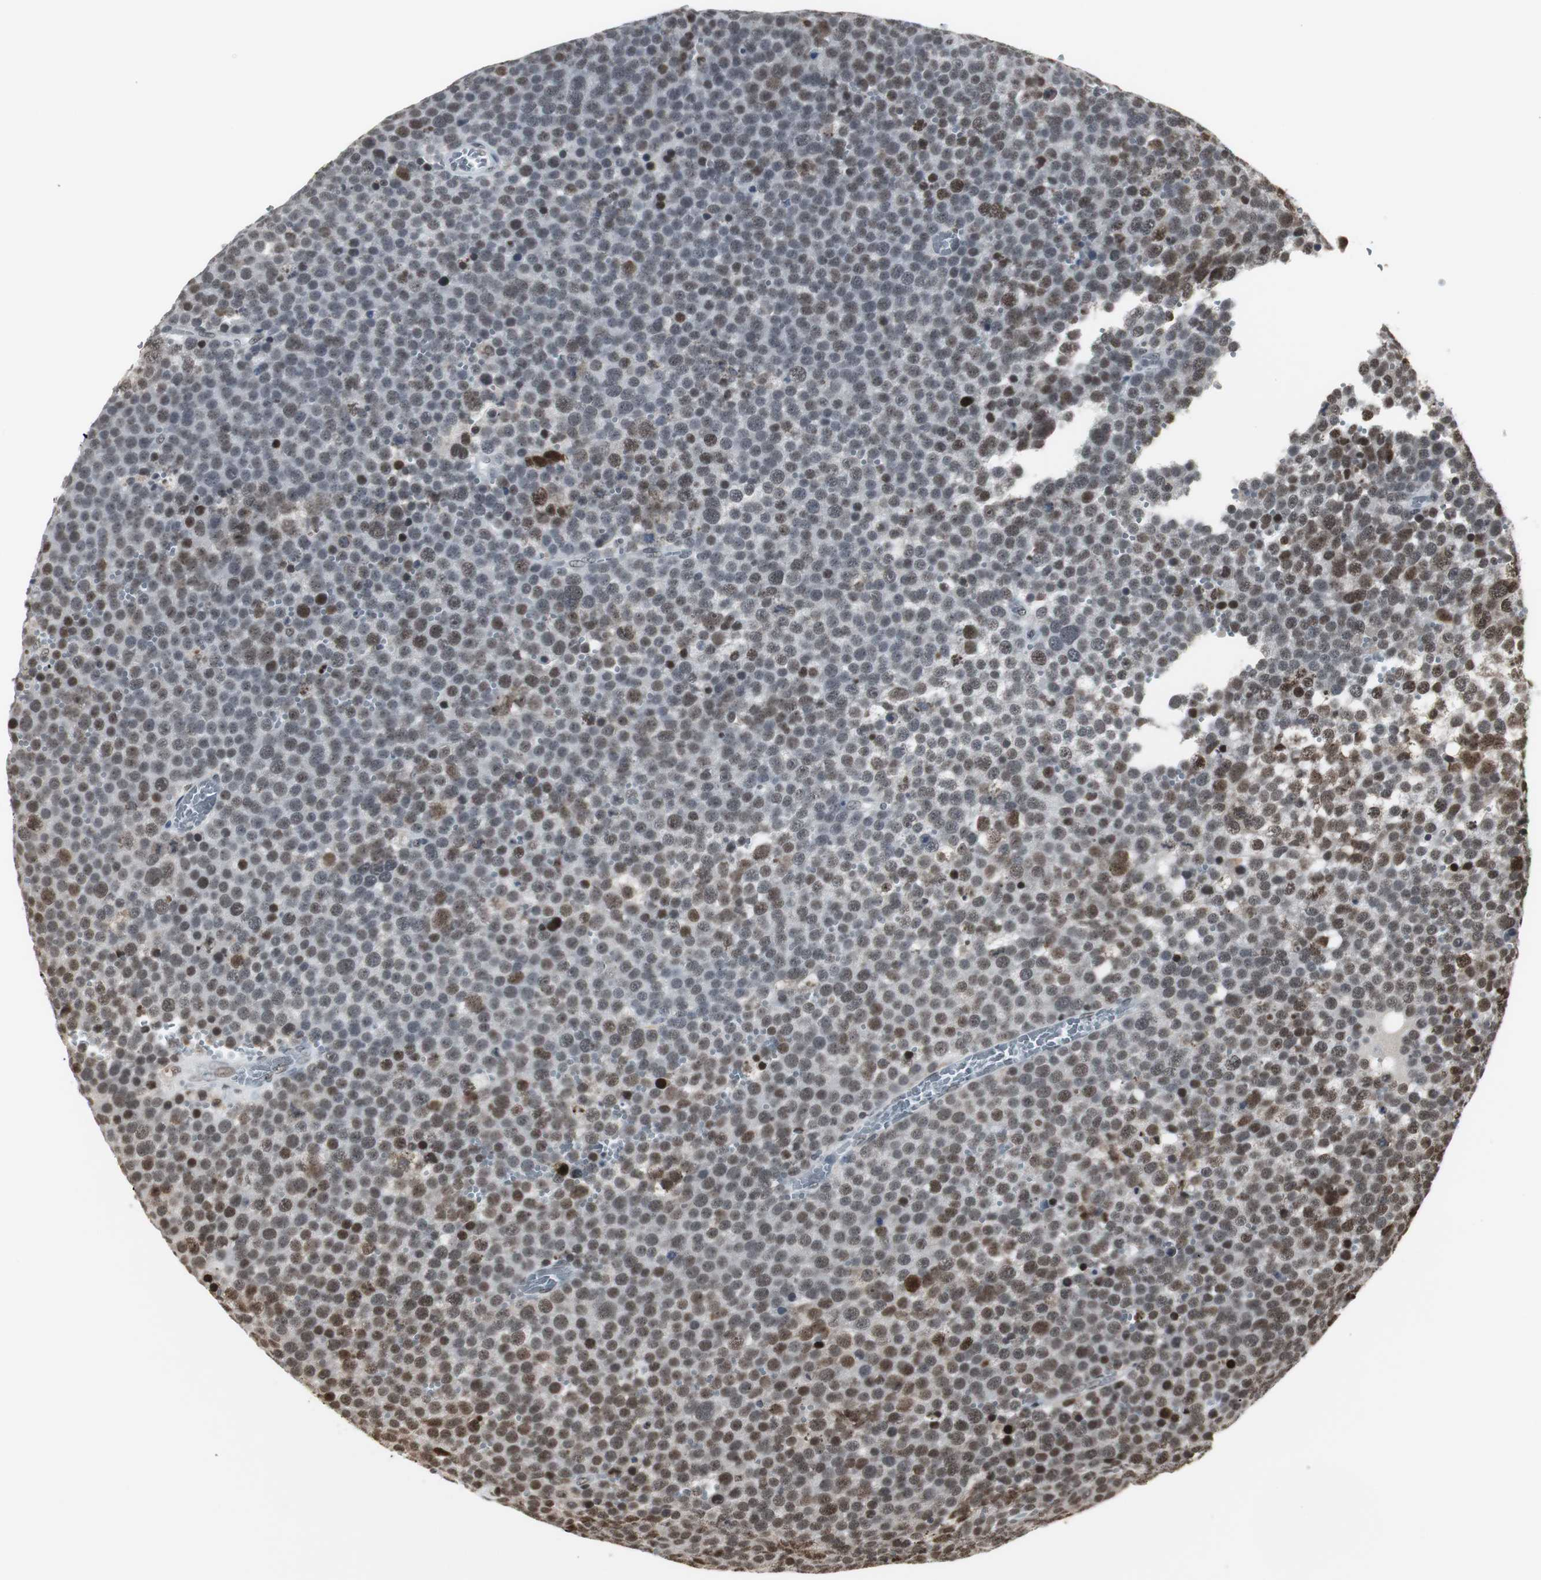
{"staining": {"intensity": "moderate", "quantity": ">75%", "location": "nuclear"}, "tissue": "testis cancer", "cell_type": "Tumor cells", "image_type": "cancer", "snomed": [{"axis": "morphology", "description": "Seminoma, NOS"}, {"axis": "topography", "description": "Testis"}], "caption": "Immunohistochemistry (IHC) of human testis cancer (seminoma) displays medium levels of moderate nuclear staining in about >75% of tumor cells.", "gene": "PARN", "patient": {"sex": "male", "age": 71}}